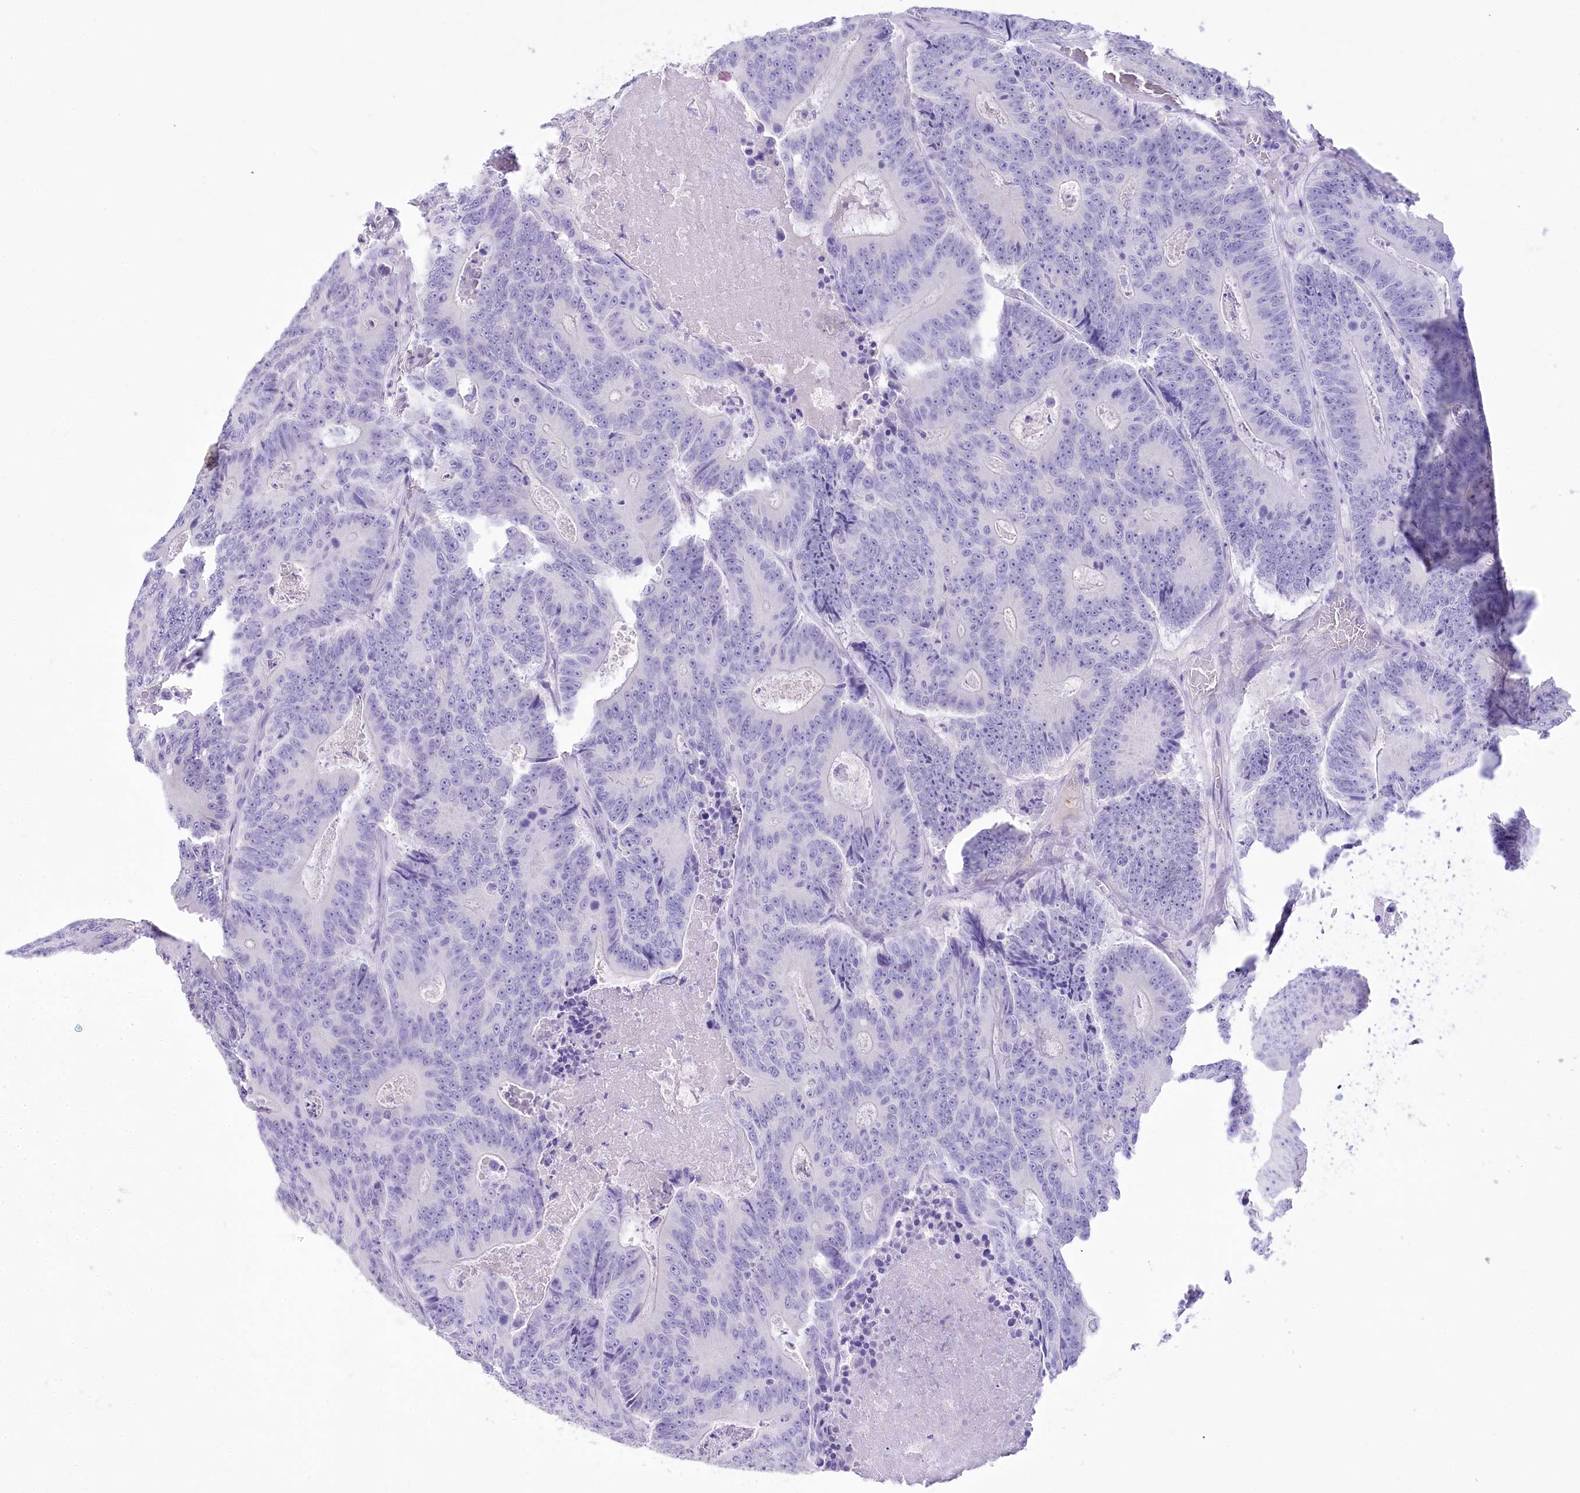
{"staining": {"intensity": "negative", "quantity": "none", "location": "none"}, "tissue": "colorectal cancer", "cell_type": "Tumor cells", "image_type": "cancer", "snomed": [{"axis": "morphology", "description": "Adenocarcinoma, NOS"}, {"axis": "topography", "description": "Colon"}], "caption": "Immunohistochemical staining of human colorectal adenocarcinoma demonstrates no significant positivity in tumor cells.", "gene": "PBLD", "patient": {"sex": "male", "age": 83}}